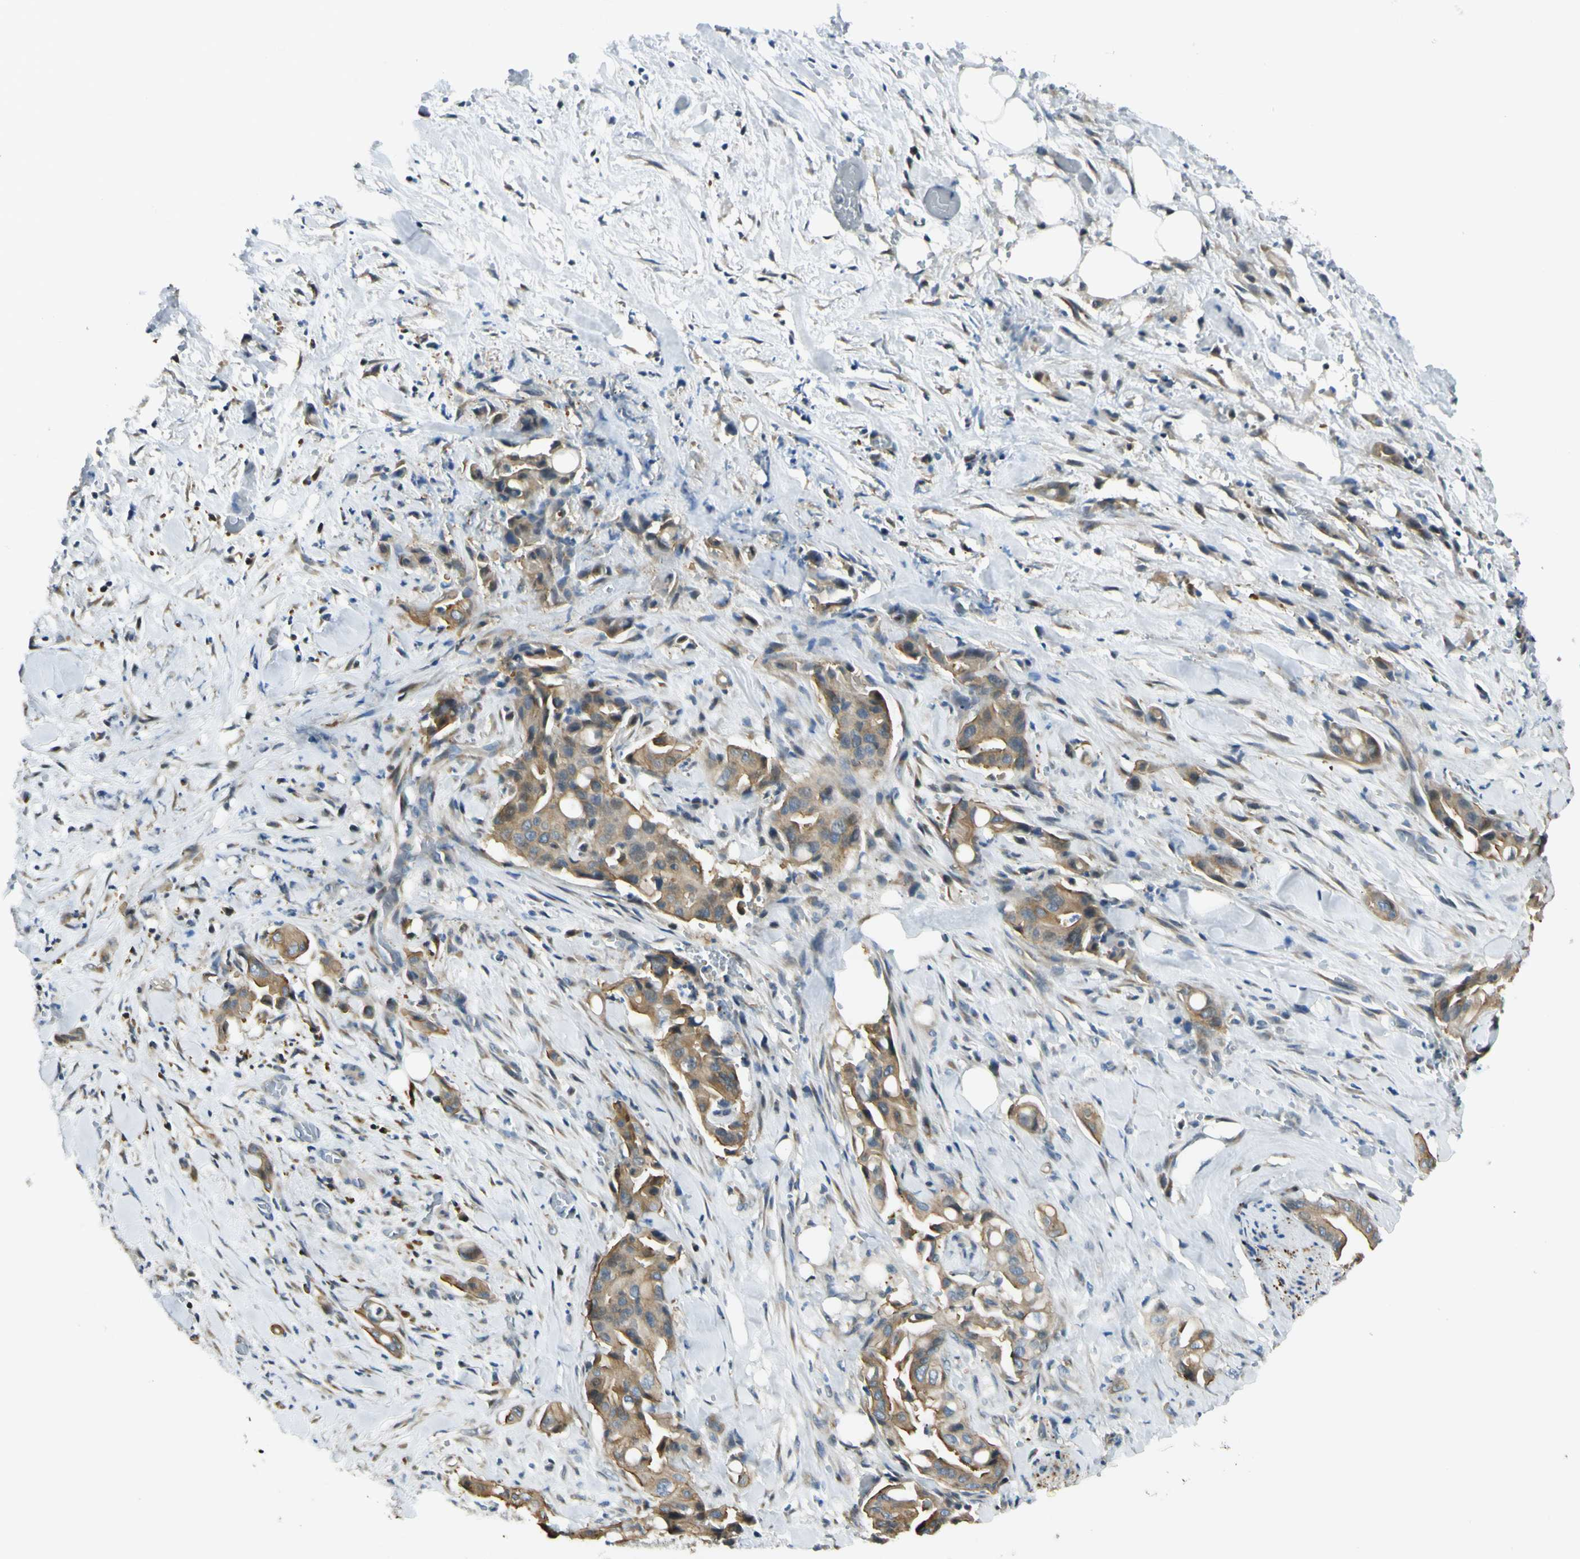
{"staining": {"intensity": "moderate", "quantity": ">75%", "location": "cytoplasmic/membranous"}, "tissue": "liver cancer", "cell_type": "Tumor cells", "image_type": "cancer", "snomed": [{"axis": "morphology", "description": "Cholangiocarcinoma"}, {"axis": "topography", "description": "Liver"}], "caption": "An image of liver cancer (cholangiocarcinoma) stained for a protein shows moderate cytoplasmic/membranous brown staining in tumor cells.", "gene": "NPDC1", "patient": {"sex": "female", "age": 68}}